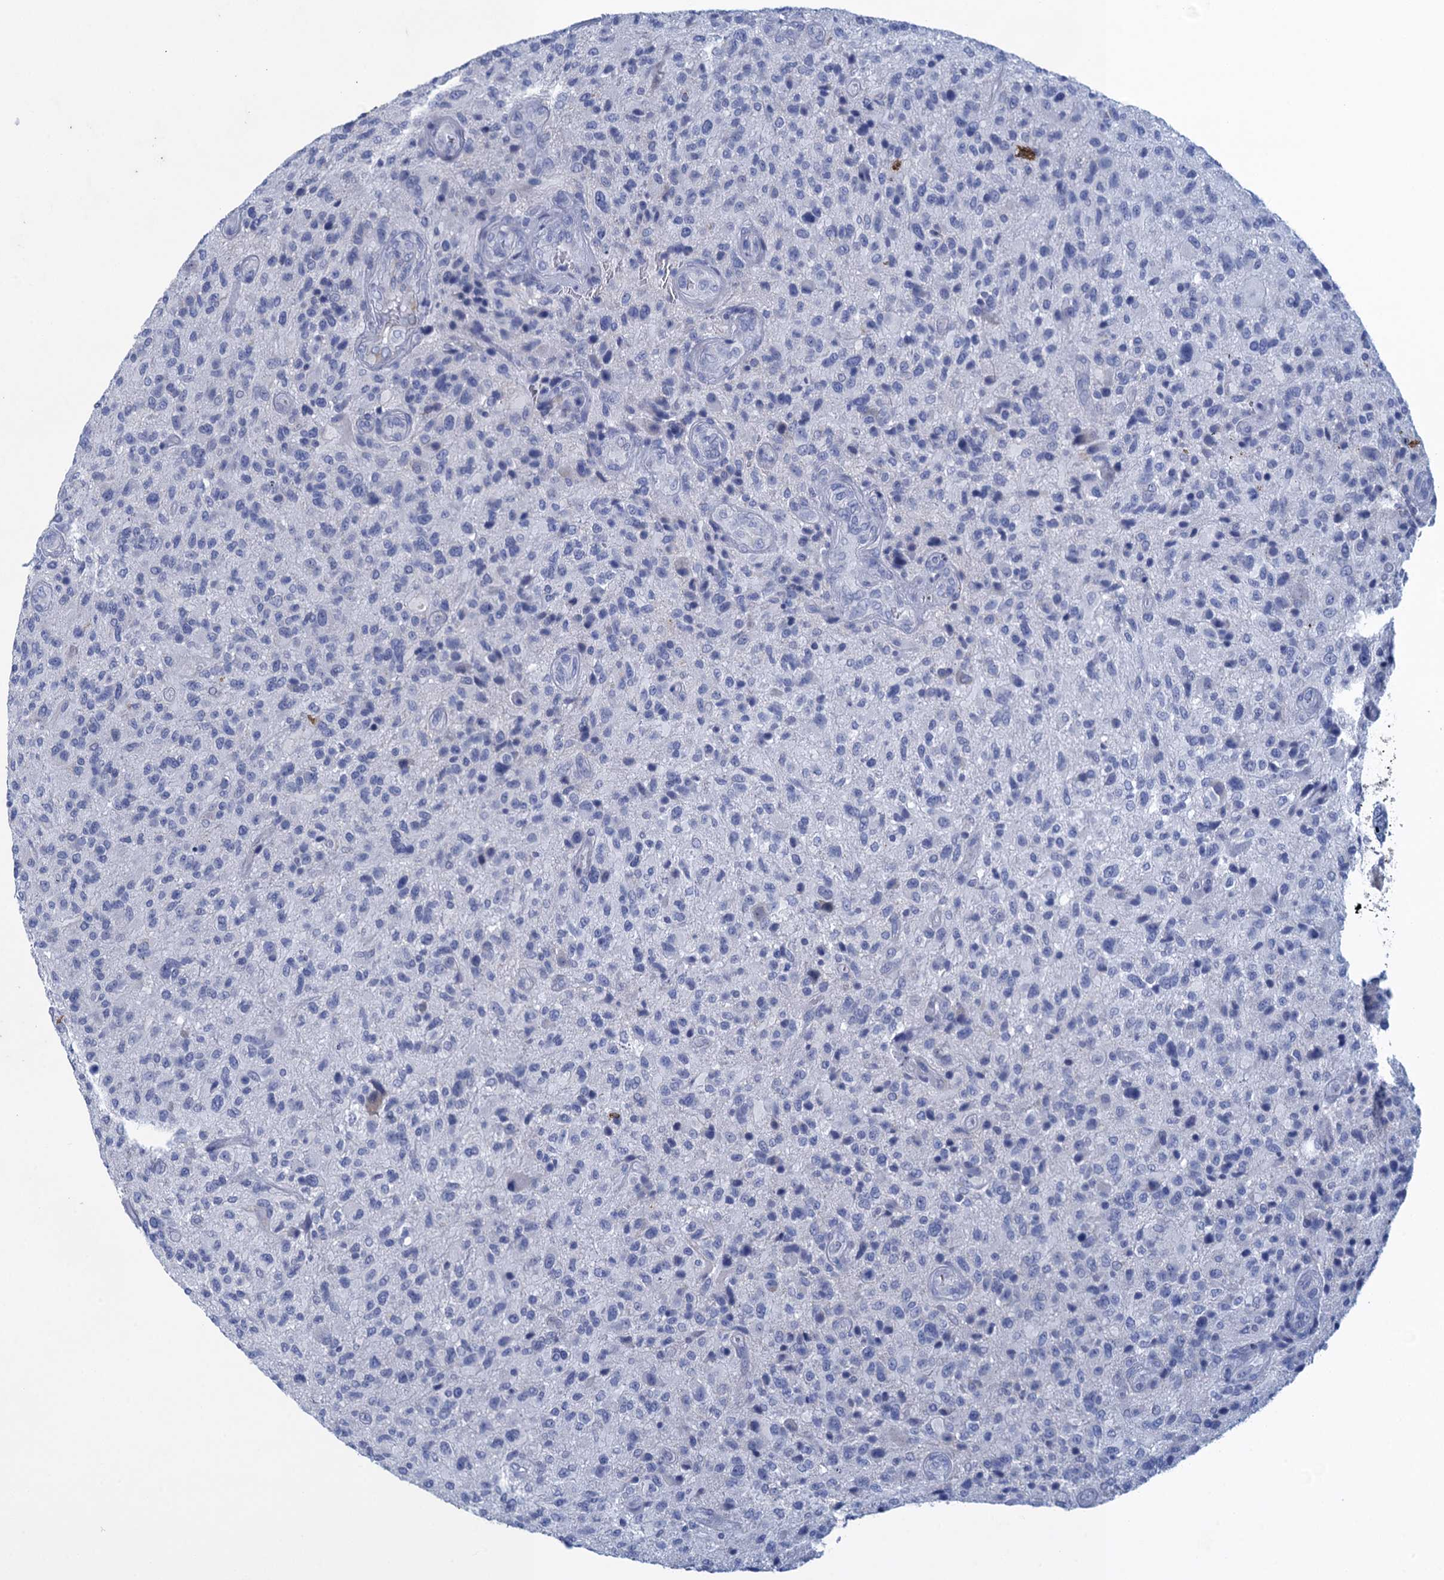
{"staining": {"intensity": "negative", "quantity": "none", "location": "none"}, "tissue": "glioma", "cell_type": "Tumor cells", "image_type": "cancer", "snomed": [{"axis": "morphology", "description": "Glioma, malignant, High grade"}, {"axis": "topography", "description": "Brain"}], "caption": "An IHC histopathology image of malignant high-grade glioma is shown. There is no staining in tumor cells of malignant high-grade glioma.", "gene": "SCEL", "patient": {"sex": "male", "age": 47}}